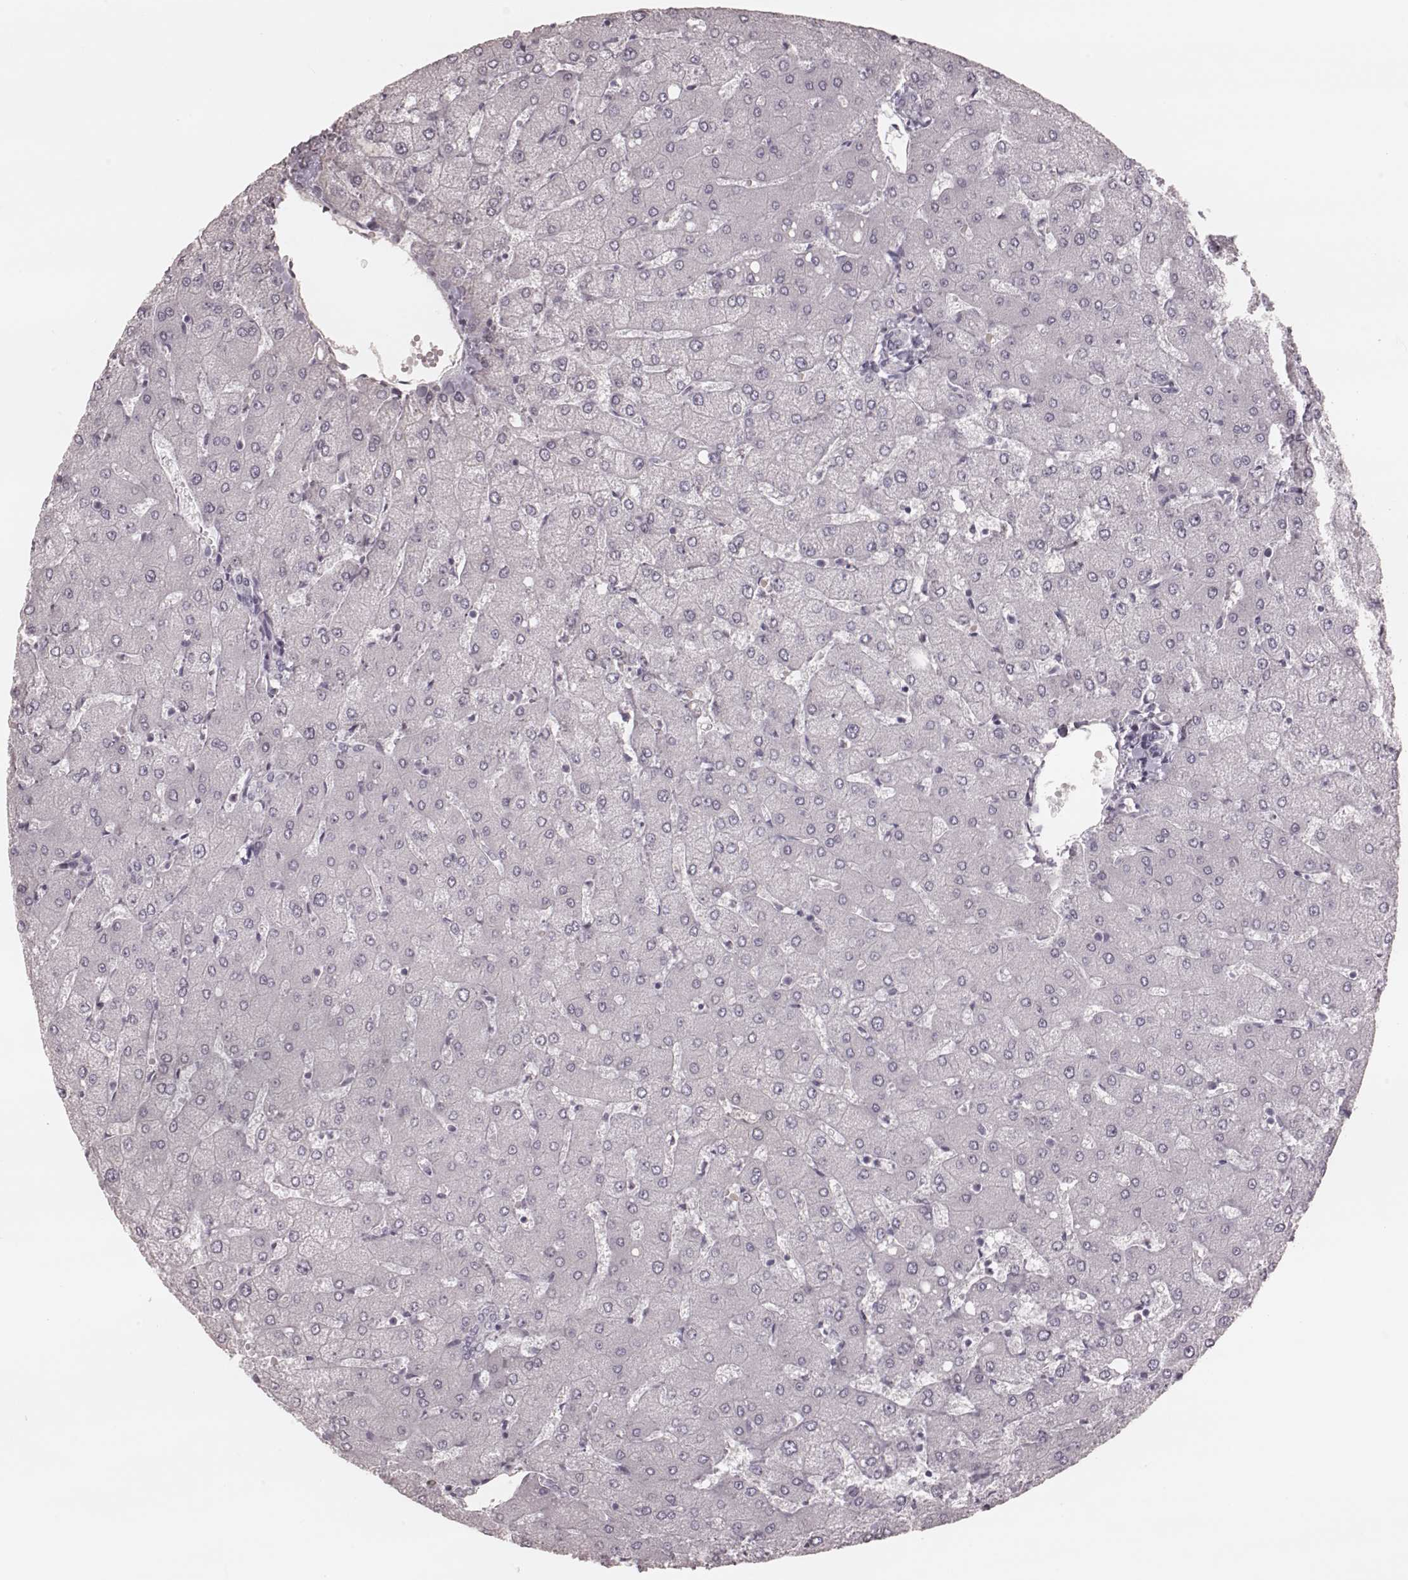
{"staining": {"intensity": "negative", "quantity": "none", "location": "none"}, "tissue": "liver", "cell_type": "Cholangiocytes", "image_type": "normal", "snomed": [{"axis": "morphology", "description": "Normal tissue, NOS"}, {"axis": "topography", "description": "Liver"}], "caption": "This is an immunohistochemistry image of normal human liver. There is no expression in cholangiocytes.", "gene": "KRT74", "patient": {"sex": "female", "age": 54}}